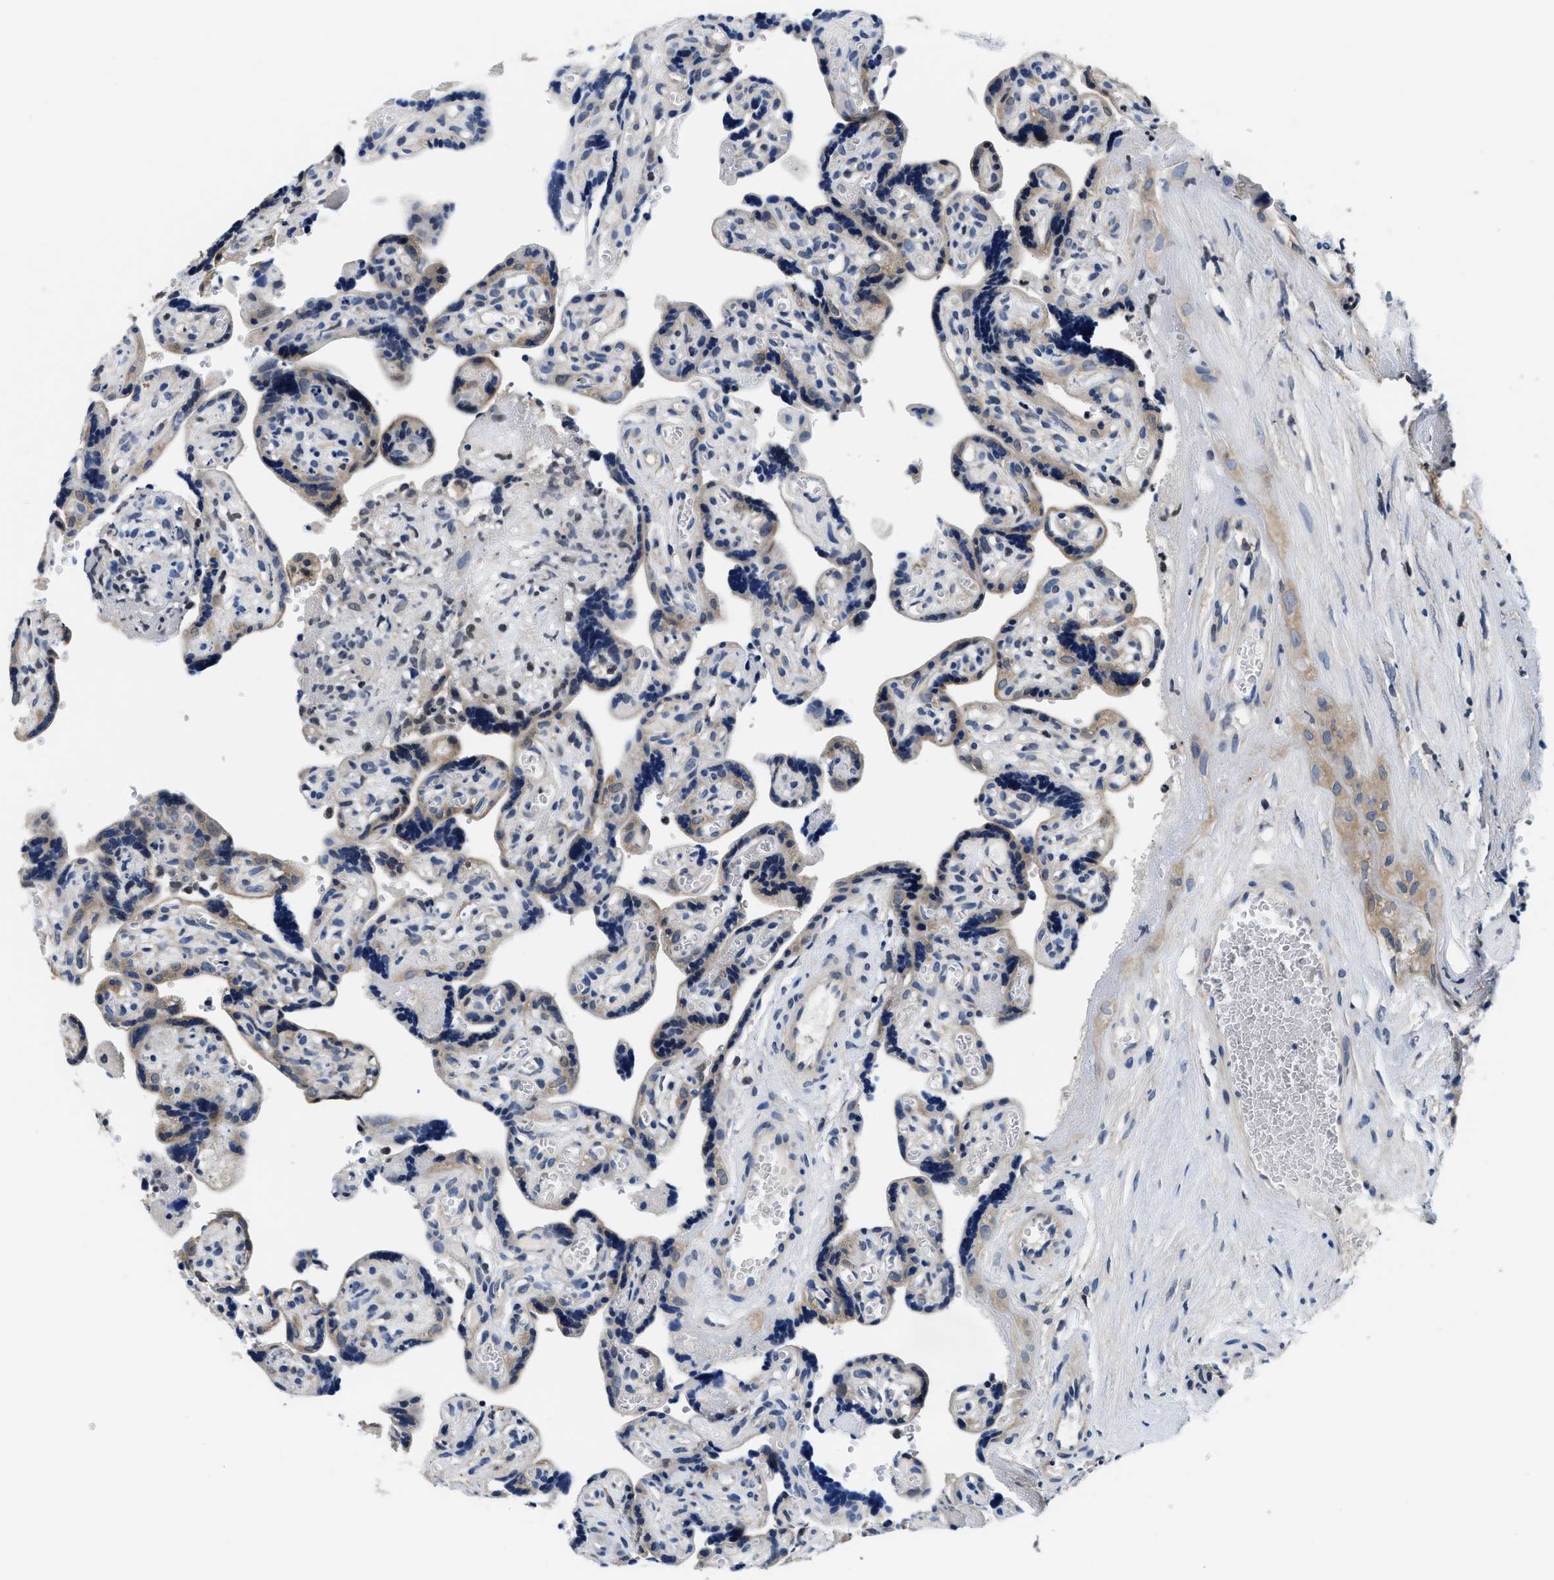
{"staining": {"intensity": "weak", "quantity": ">75%", "location": "cytoplasmic/membranous"}, "tissue": "placenta", "cell_type": "Decidual cells", "image_type": "normal", "snomed": [{"axis": "morphology", "description": "Normal tissue, NOS"}, {"axis": "topography", "description": "Placenta"}], "caption": "Normal placenta was stained to show a protein in brown. There is low levels of weak cytoplasmic/membranous positivity in about >75% of decidual cells. The staining was performed using DAB (3,3'-diaminobenzidine) to visualize the protein expression in brown, while the nuclei were stained in blue with hematoxylin (Magnification: 20x).", "gene": "PHPT1", "patient": {"sex": "female", "age": 30}}